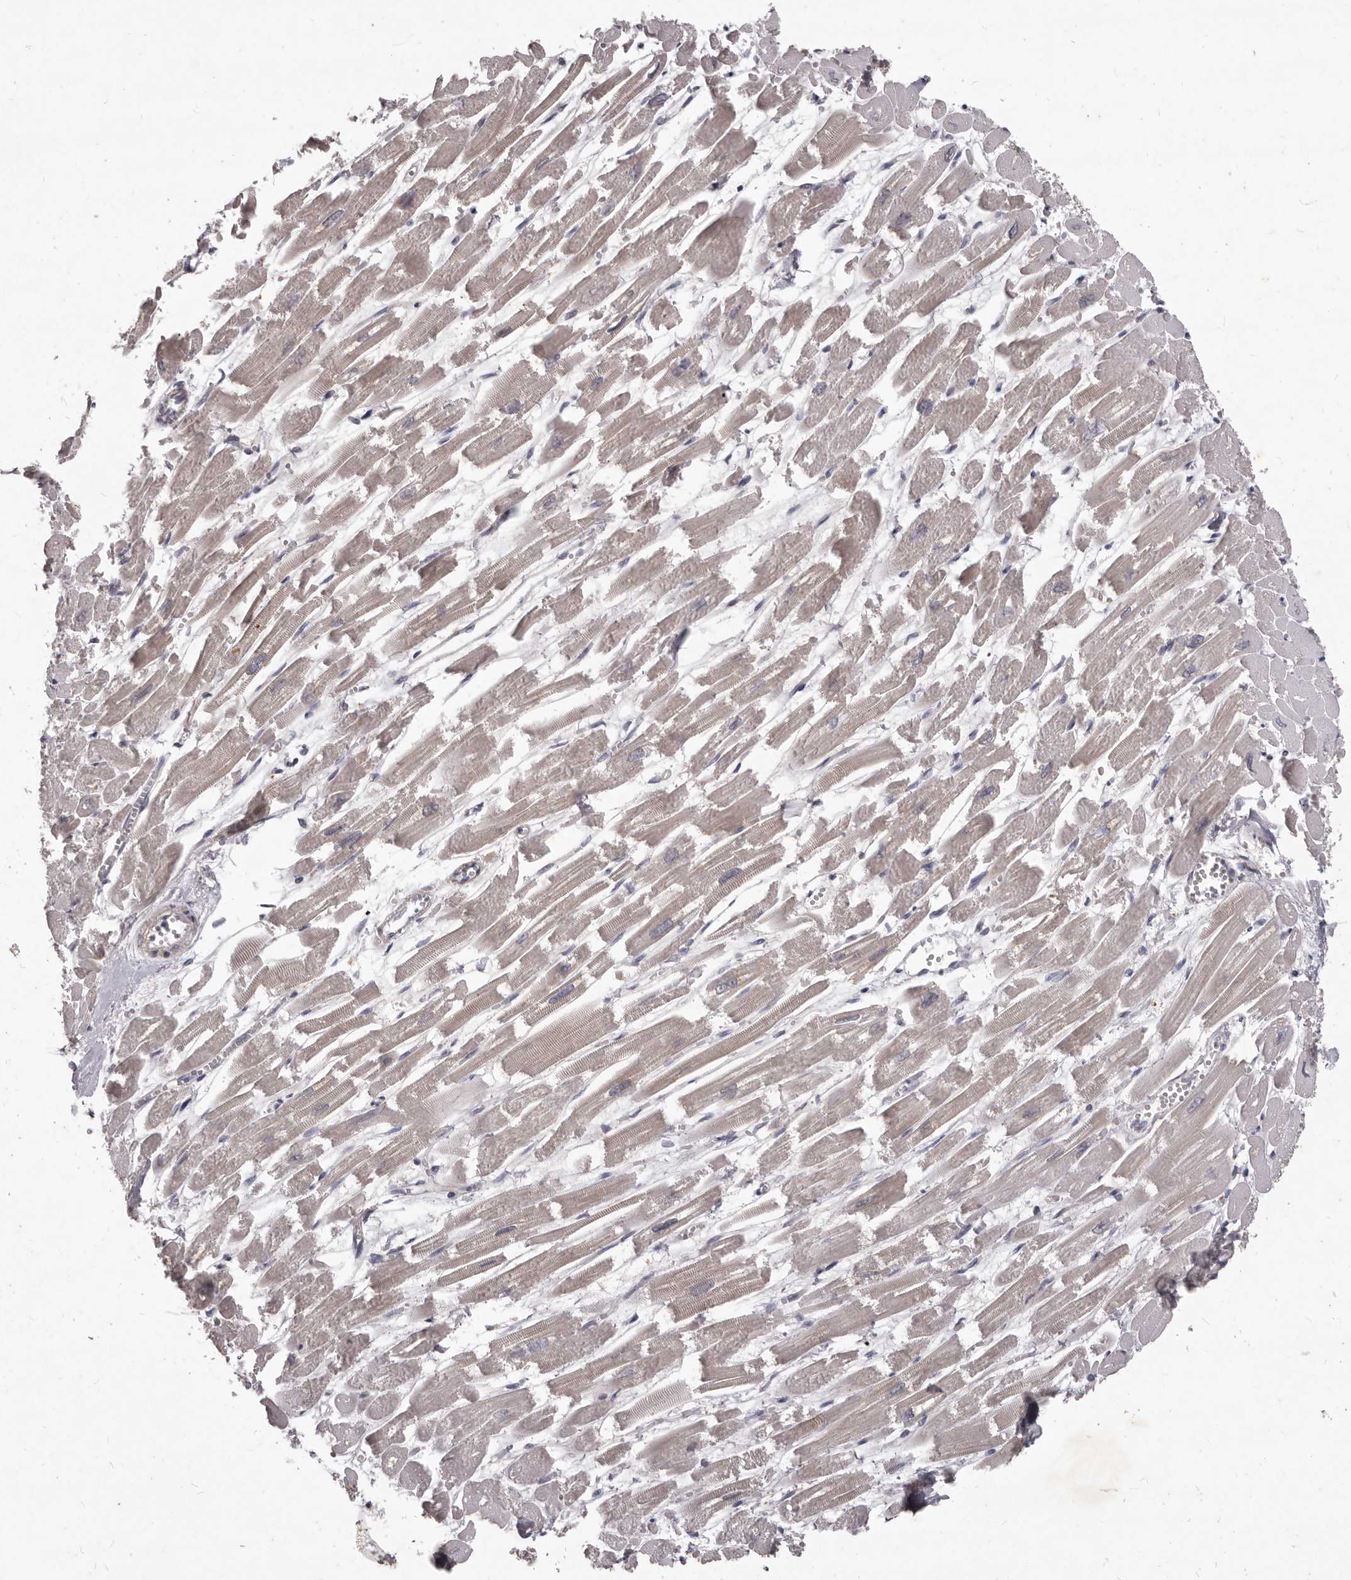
{"staining": {"intensity": "weak", "quantity": "25%-75%", "location": "cytoplasmic/membranous"}, "tissue": "heart muscle", "cell_type": "Cardiomyocytes", "image_type": "normal", "snomed": [{"axis": "morphology", "description": "Normal tissue, NOS"}, {"axis": "topography", "description": "Heart"}], "caption": "A low amount of weak cytoplasmic/membranous positivity is seen in approximately 25%-75% of cardiomyocytes in normal heart muscle. (DAB (3,3'-diaminobenzidine) IHC, brown staining for protein, blue staining for nuclei).", "gene": "GPRC5C", "patient": {"sex": "male", "age": 54}}